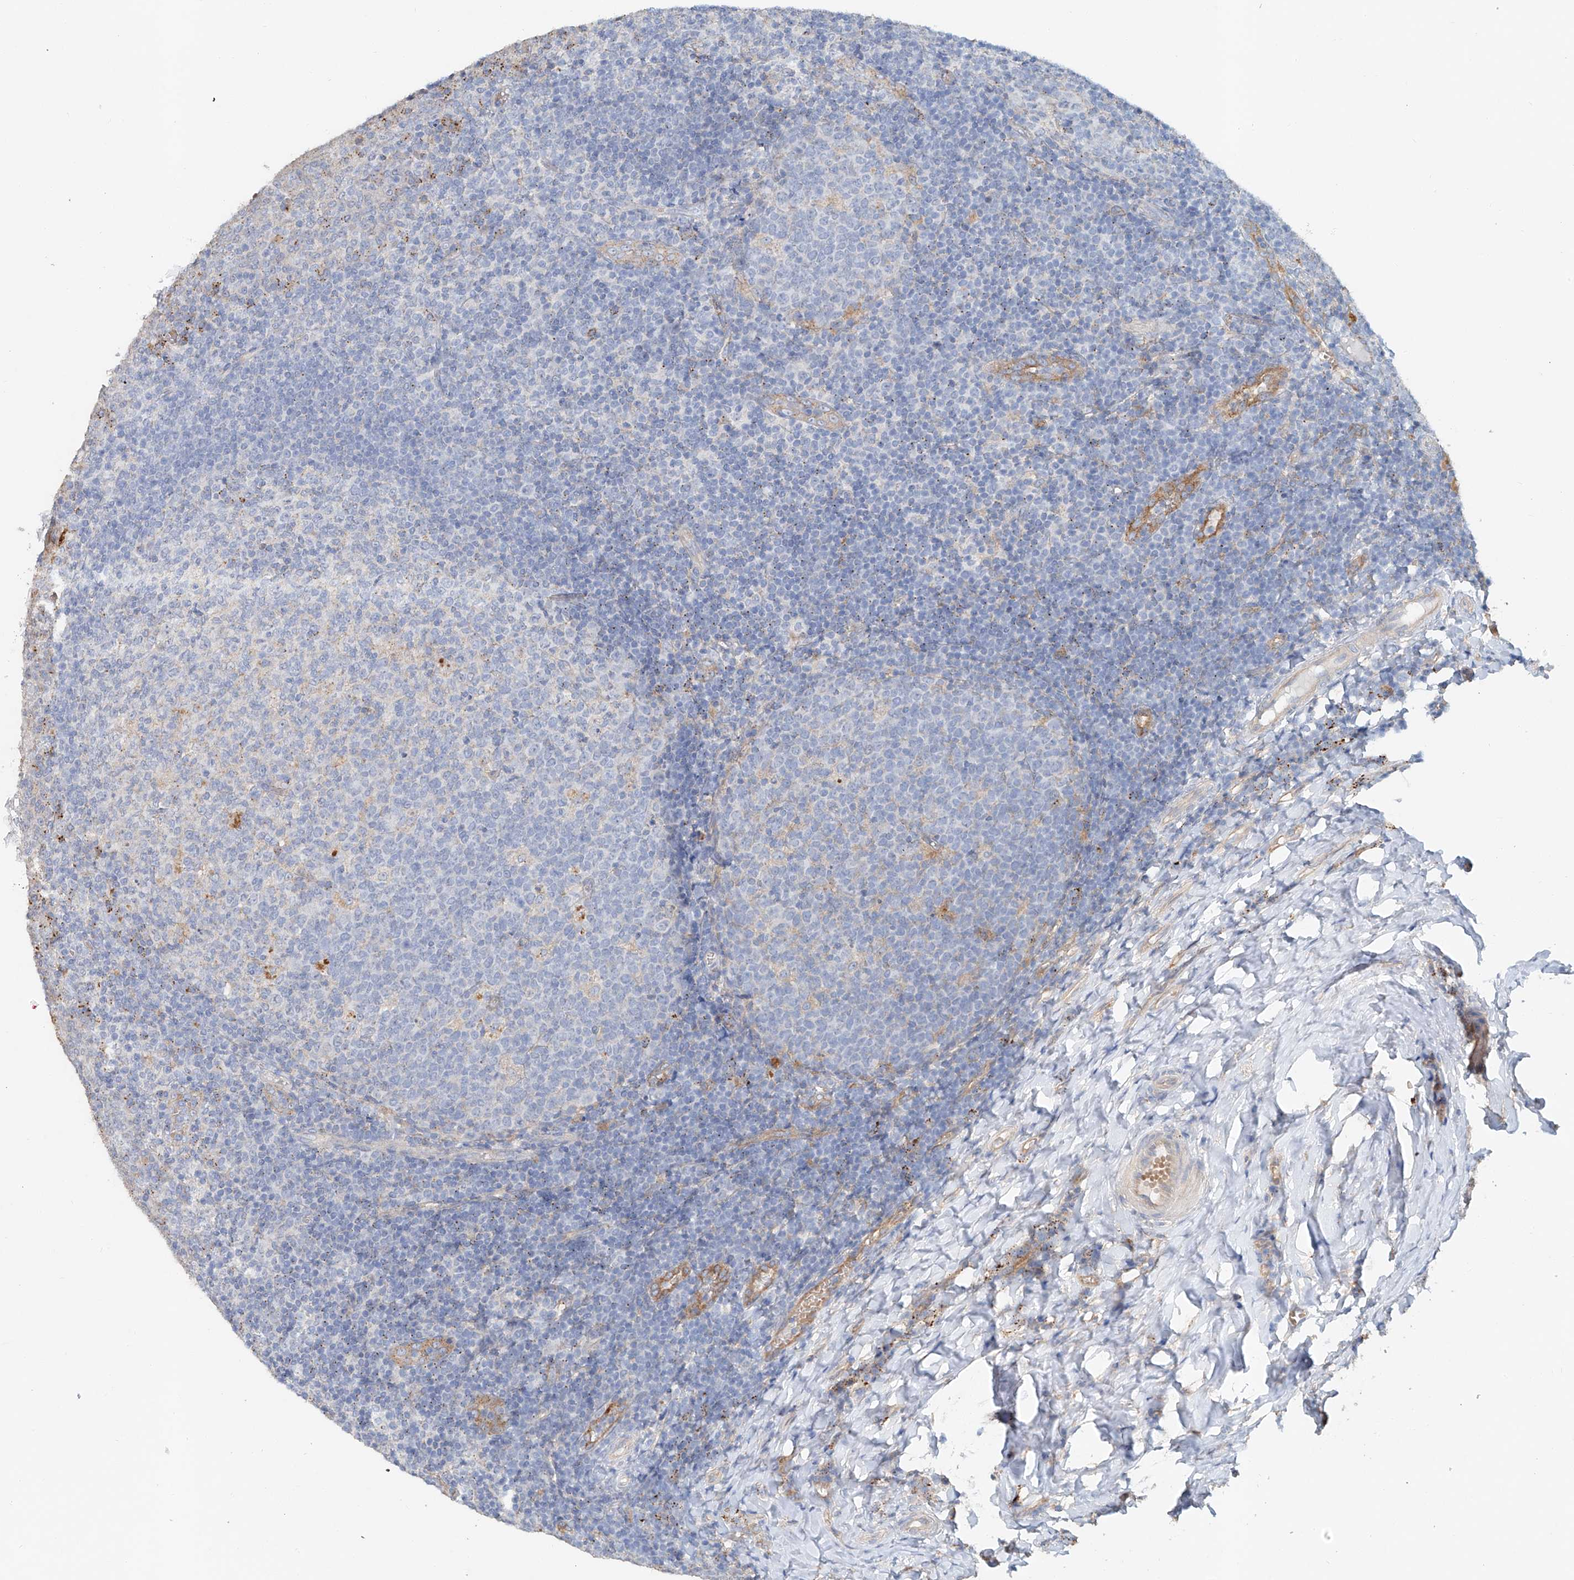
{"staining": {"intensity": "moderate", "quantity": "<25%", "location": "cytoplasmic/membranous"}, "tissue": "tonsil", "cell_type": "Germinal center cells", "image_type": "normal", "snomed": [{"axis": "morphology", "description": "Normal tissue, NOS"}, {"axis": "topography", "description": "Tonsil"}], "caption": "An immunohistochemistry image of unremarkable tissue is shown. Protein staining in brown highlights moderate cytoplasmic/membranous positivity in tonsil within germinal center cells. The staining is performed using DAB (3,3'-diaminobenzidine) brown chromogen to label protein expression. The nuclei are counter-stained blue using hematoxylin.", "gene": "TRIM47", "patient": {"sex": "female", "age": 19}}